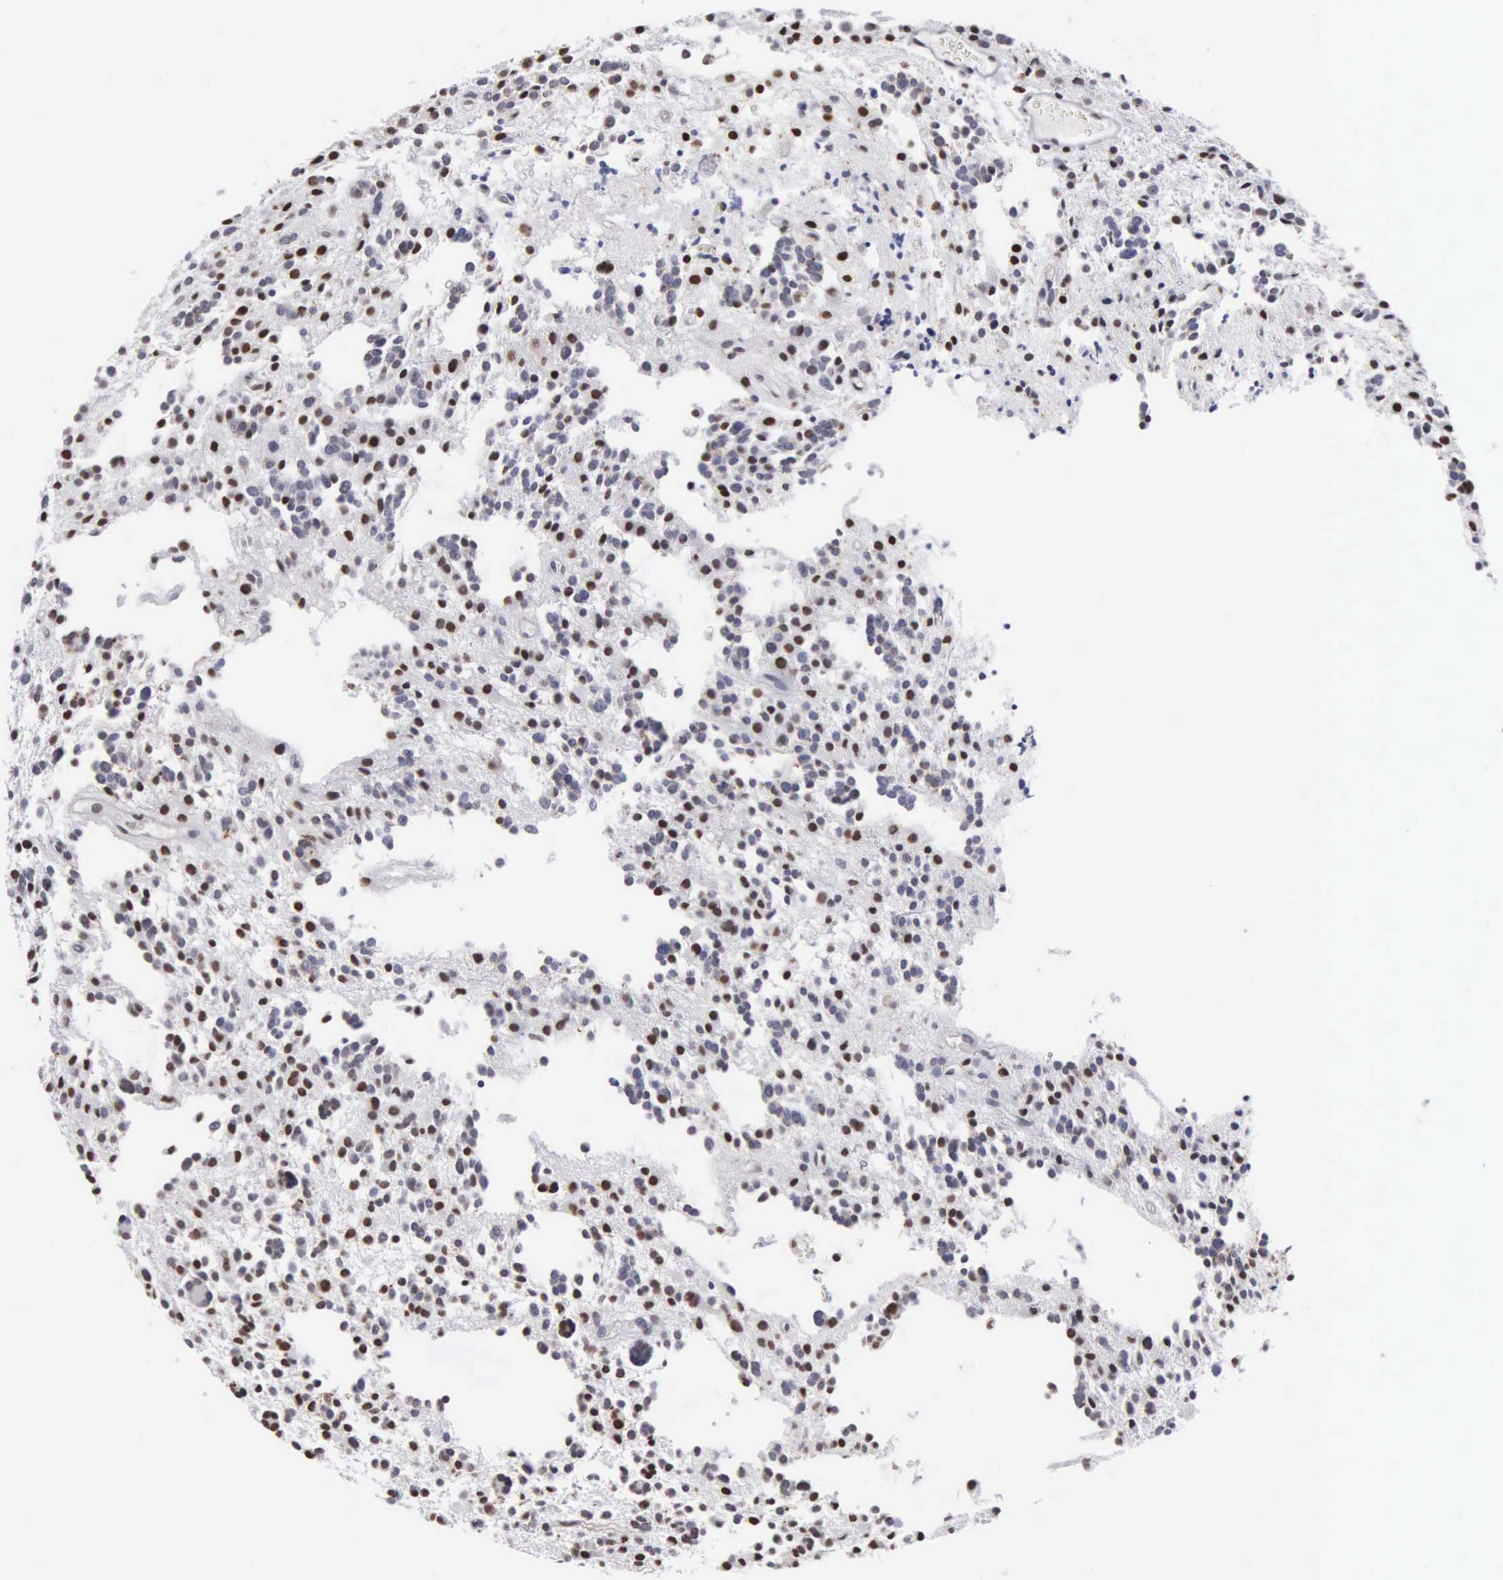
{"staining": {"intensity": "moderate", "quantity": "25%-75%", "location": "nuclear"}, "tissue": "glioma", "cell_type": "Tumor cells", "image_type": "cancer", "snomed": [{"axis": "morphology", "description": "Glioma, malignant, Low grade"}, {"axis": "topography", "description": "Brain"}], "caption": "The micrograph displays immunohistochemical staining of glioma. There is moderate nuclear positivity is identified in approximately 25%-75% of tumor cells.", "gene": "CCNG1", "patient": {"sex": "female", "age": 36}}